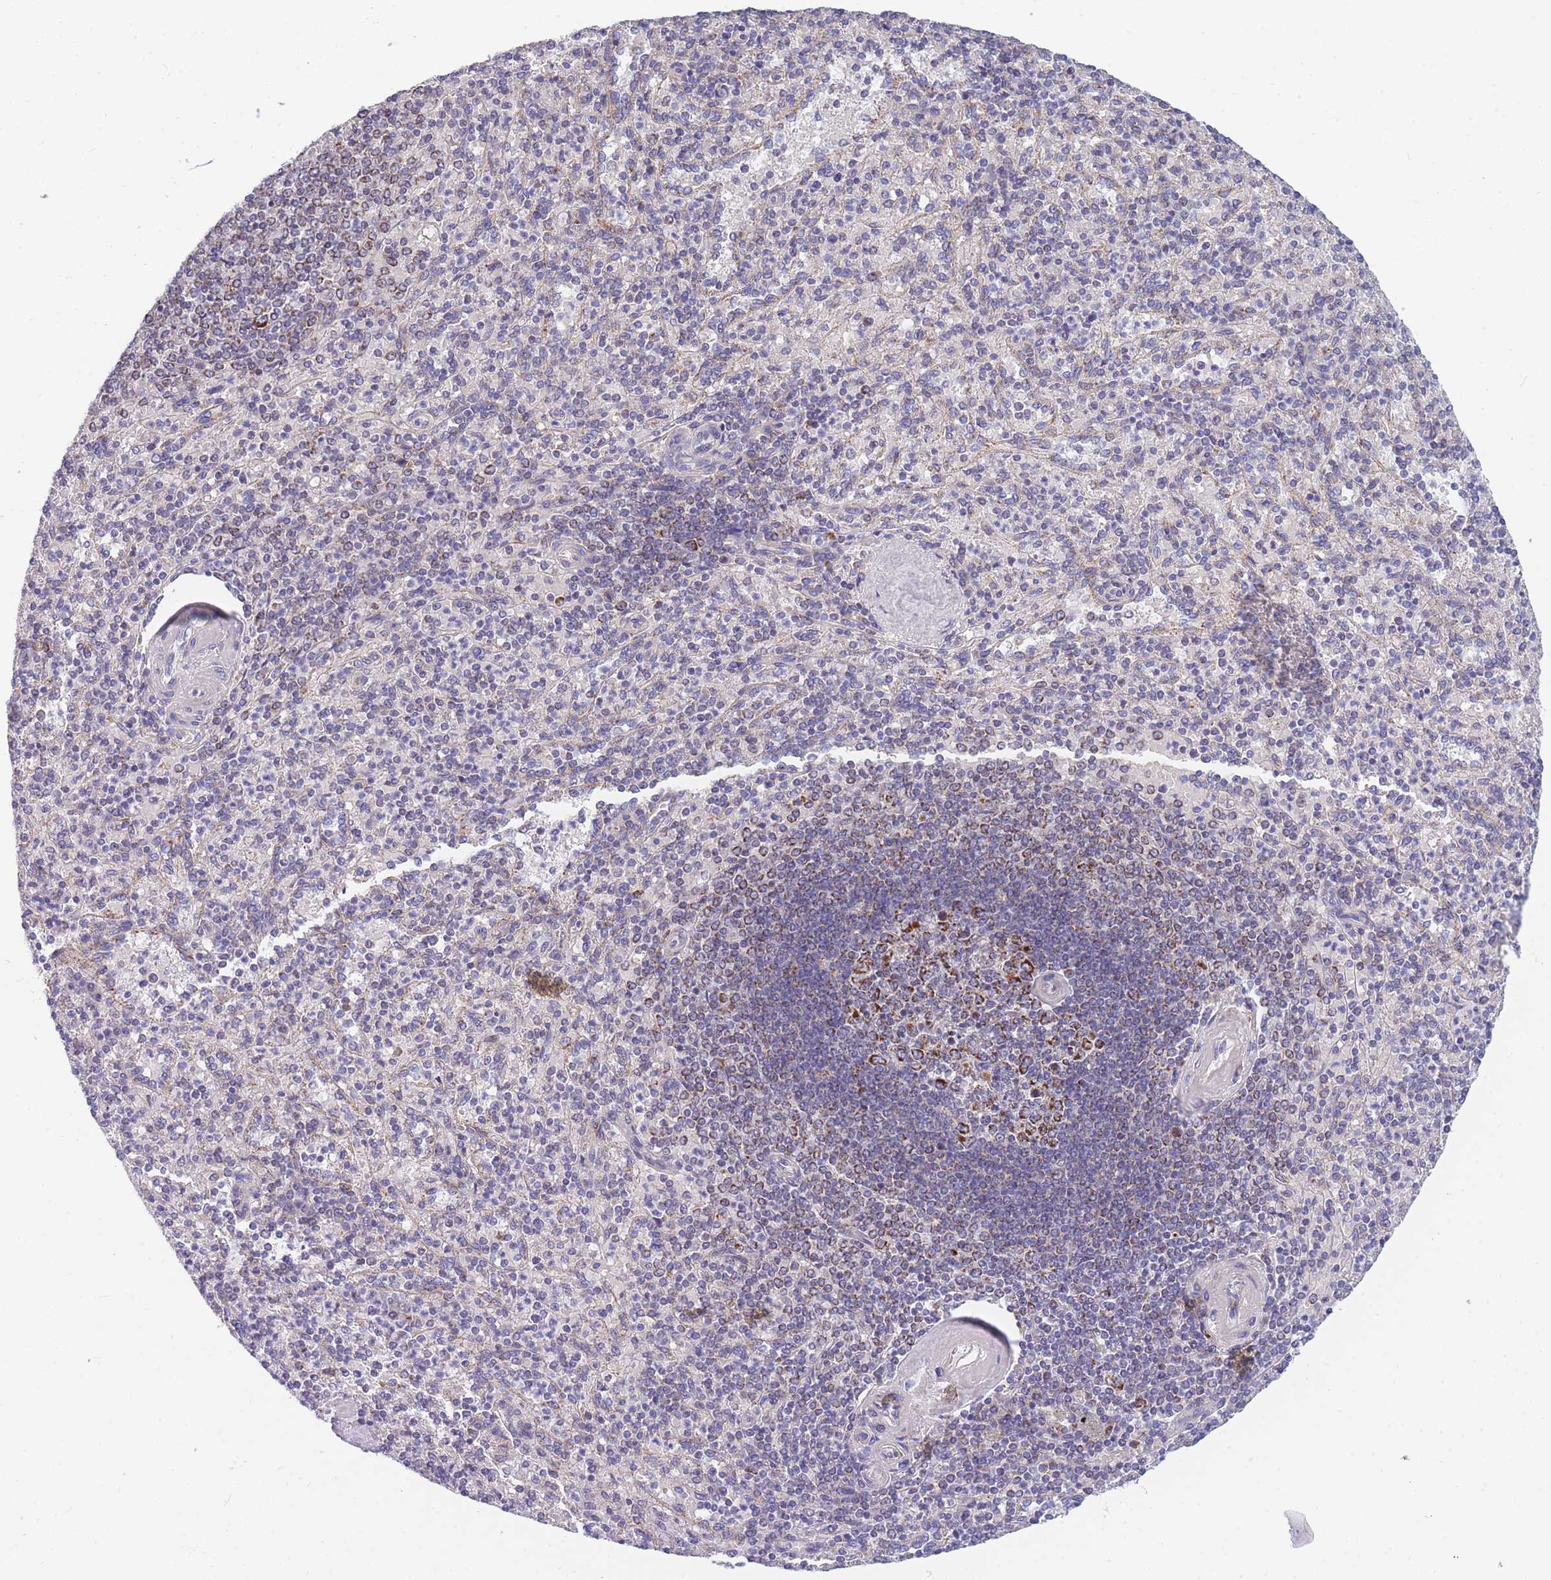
{"staining": {"intensity": "negative", "quantity": "none", "location": "none"}, "tissue": "spleen", "cell_type": "Cells in red pulp", "image_type": "normal", "snomed": [{"axis": "morphology", "description": "Normal tissue, NOS"}, {"axis": "topography", "description": "Spleen"}], "caption": "Immunohistochemical staining of normal spleen exhibits no significant positivity in cells in red pulp. (Brightfield microscopy of DAB (3,3'-diaminobenzidine) immunohistochemistry at high magnification).", "gene": "MRPS11", "patient": {"sex": "male", "age": 82}}